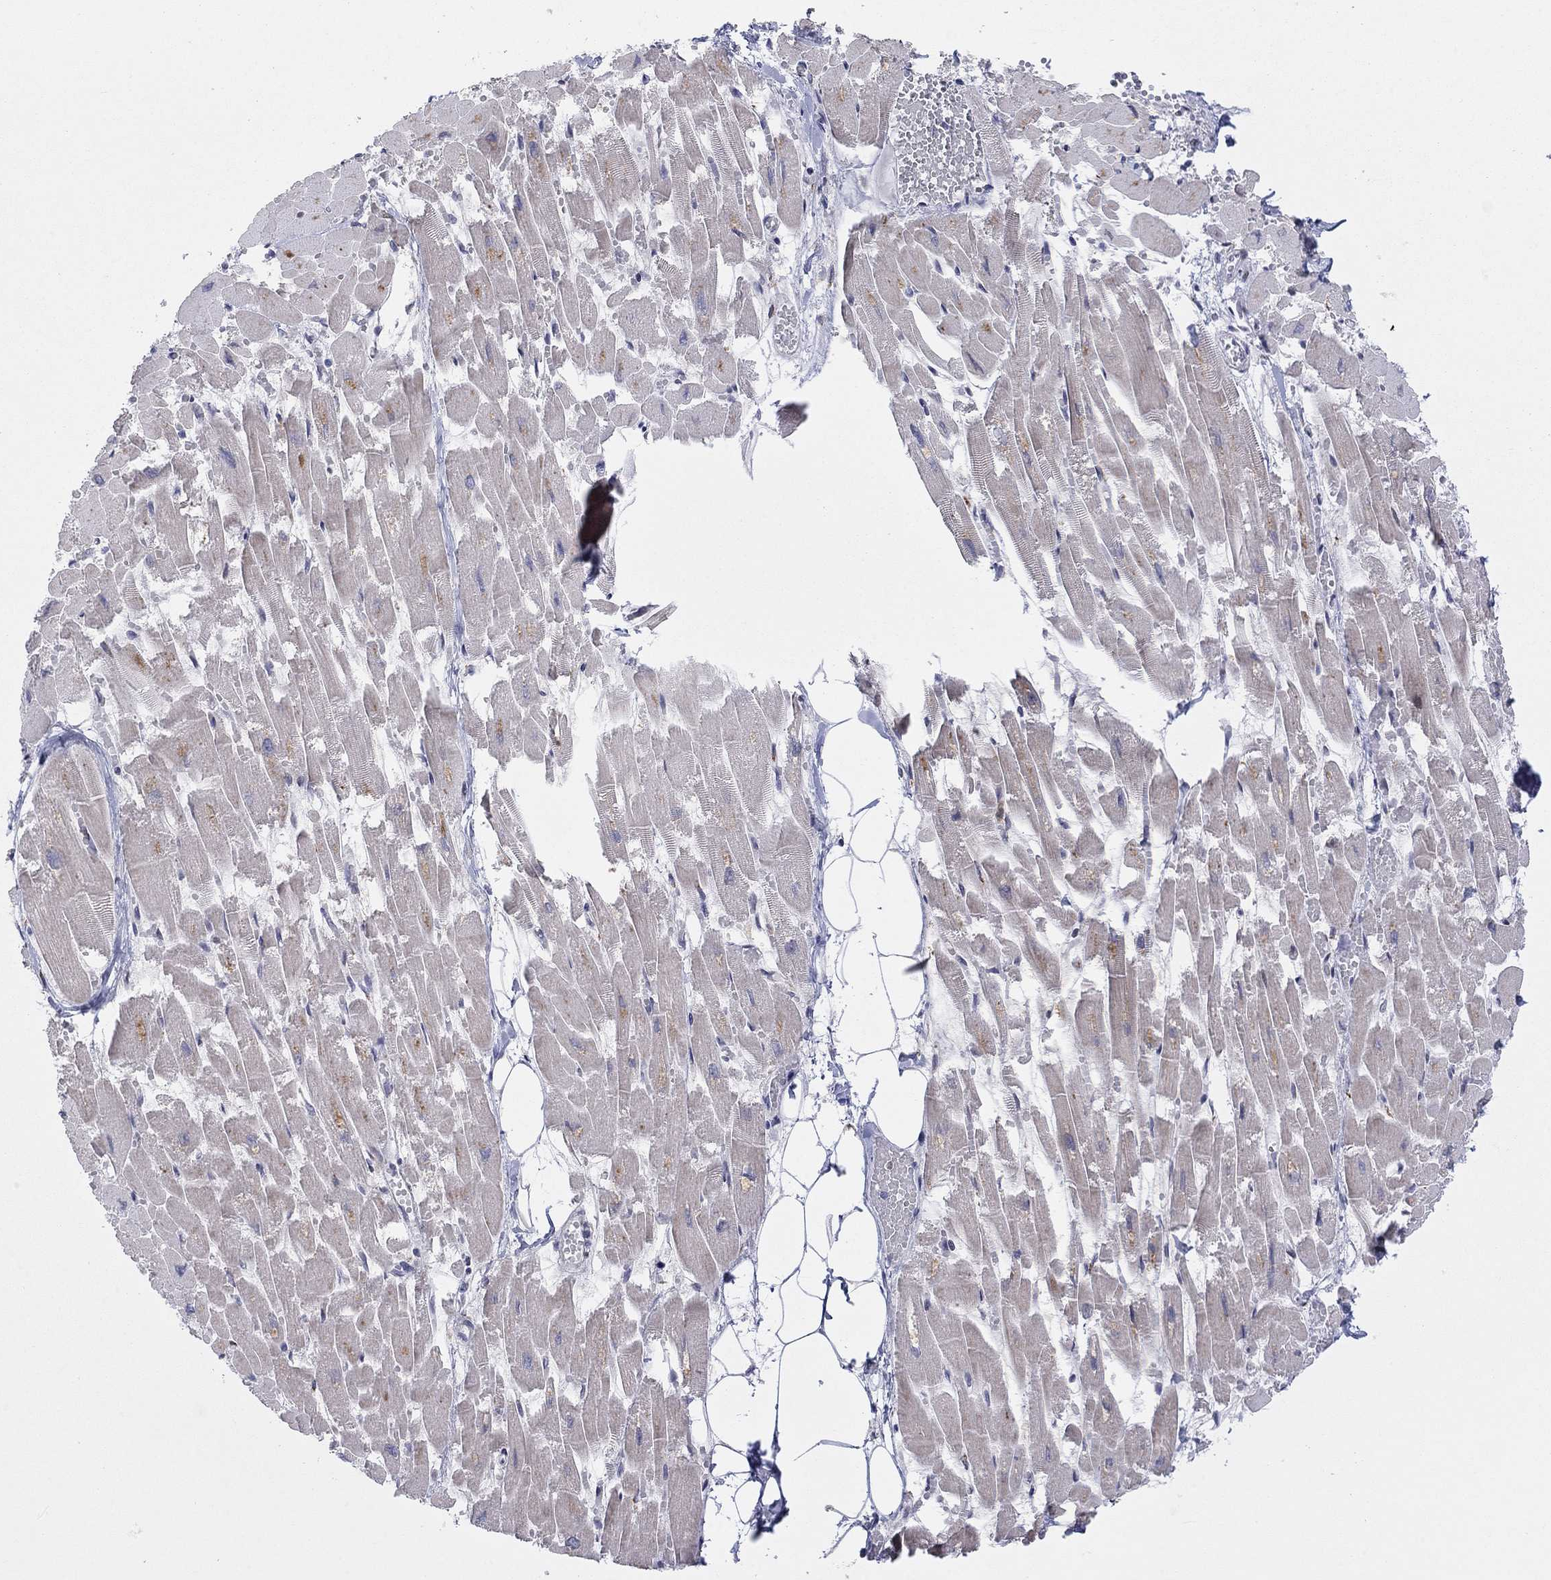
{"staining": {"intensity": "weak", "quantity": "25%-75%", "location": "cytoplasmic/membranous"}, "tissue": "heart muscle", "cell_type": "Cardiomyocytes", "image_type": "normal", "snomed": [{"axis": "morphology", "description": "Normal tissue, NOS"}, {"axis": "topography", "description": "Heart"}], "caption": "High-magnification brightfield microscopy of benign heart muscle stained with DAB (brown) and counterstained with hematoxylin (blue). cardiomyocytes exhibit weak cytoplasmic/membranous positivity is appreciated in about25%-75% of cells. (DAB (3,3'-diaminobenzidine) = brown stain, brightfield microscopy at high magnification).", "gene": "TTC21B", "patient": {"sex": "female", "age": 52}}